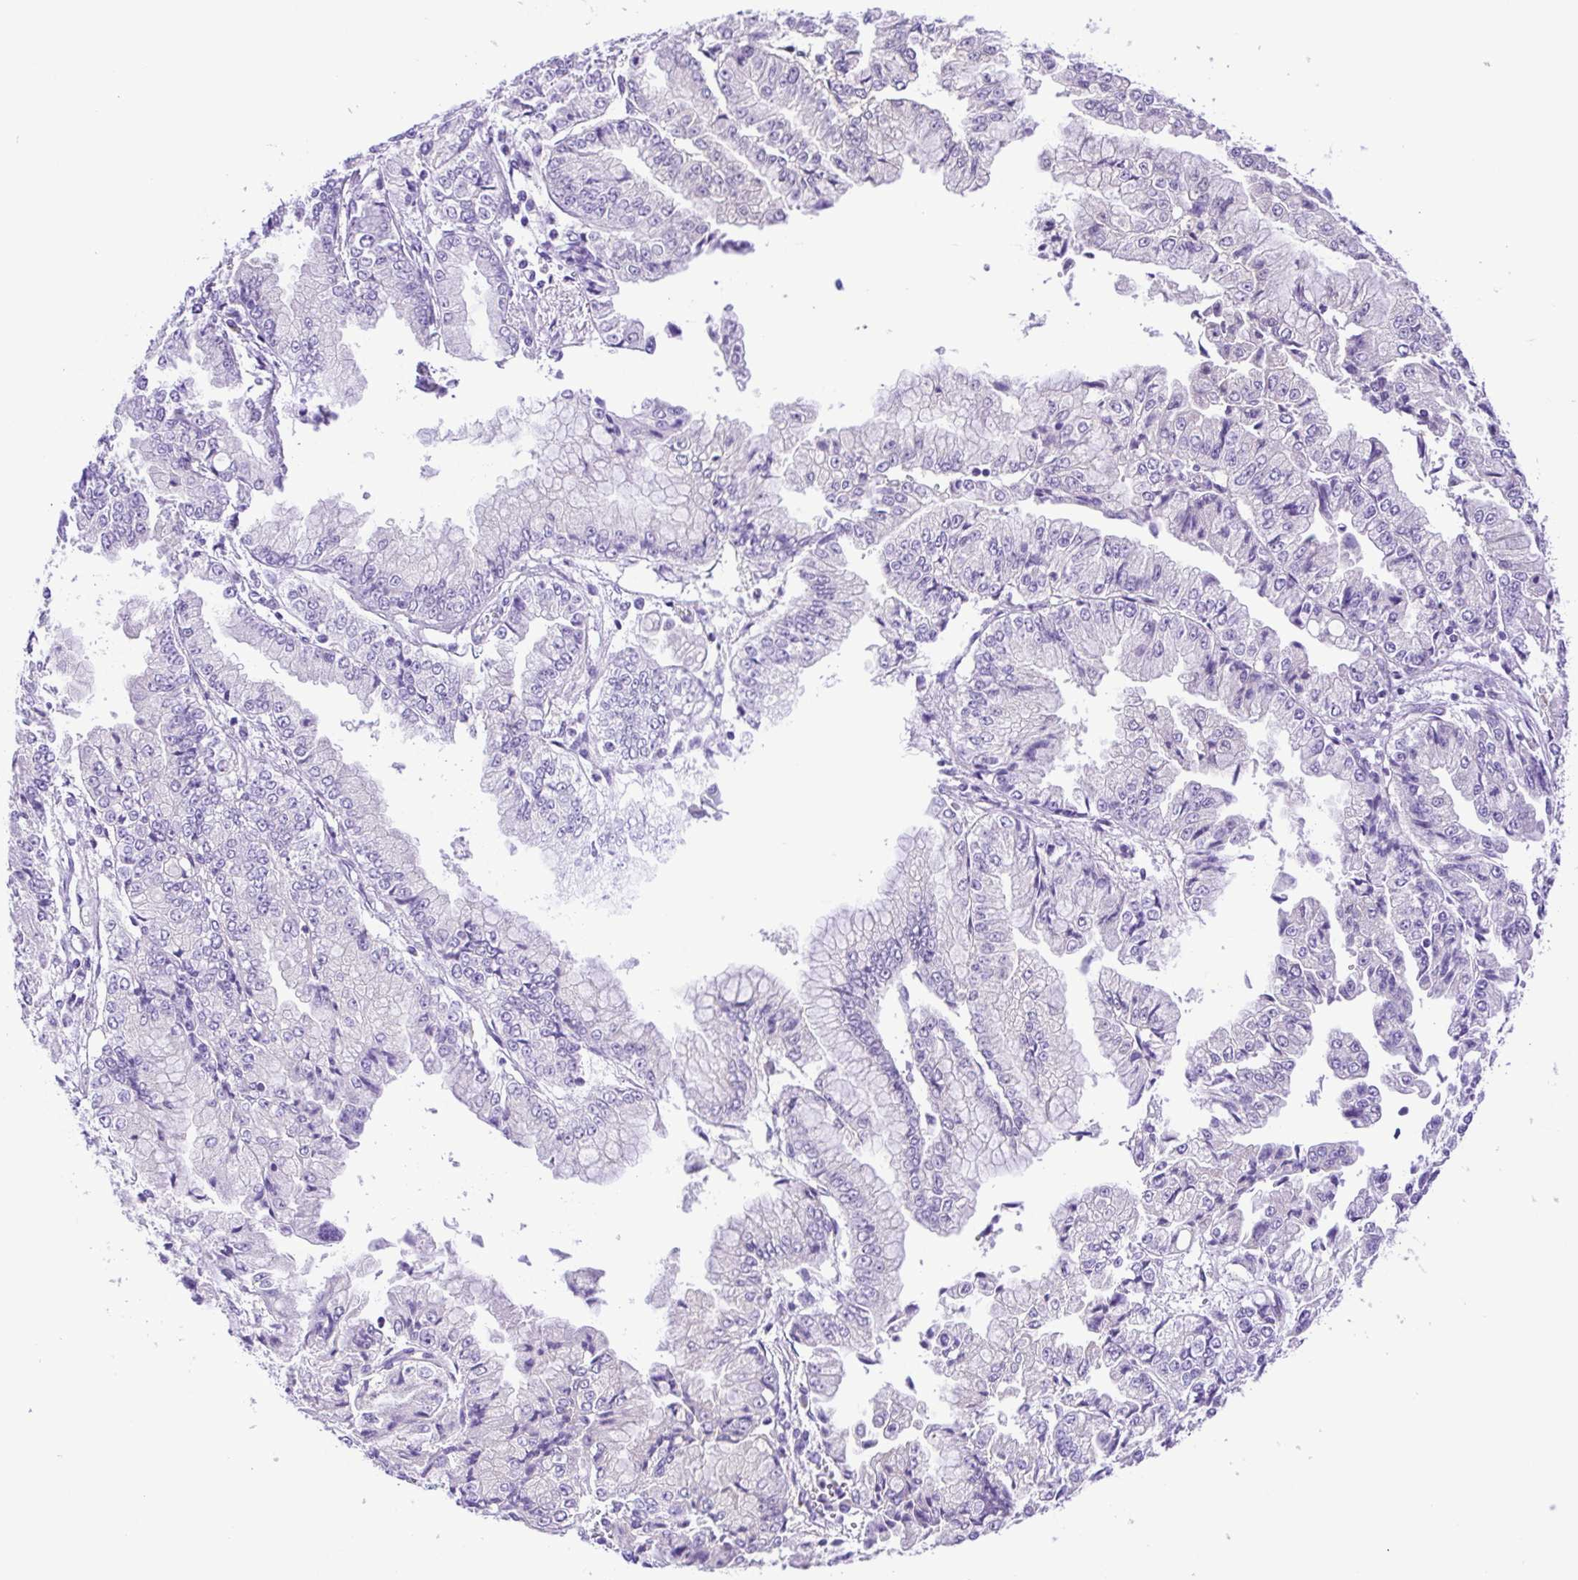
{"staining": {"intensity": "negative", "quantity": "none", "location": "none"}, "tissue": "stomach cancer", "cell_type": "Tumor cells", "image_type": "cancer", "snomed": [{"axis": "morphology", "description": "Adenocarcinoma, NOS"}, {"axis": "topography", "description": "Stomach, upper"}], "caption": "Immunohistochemical staining of human stomach cancer reveals no significant expression in tumor cells.", "gene": "SYT1", "patient": {"sex": "female", "age": 74}}